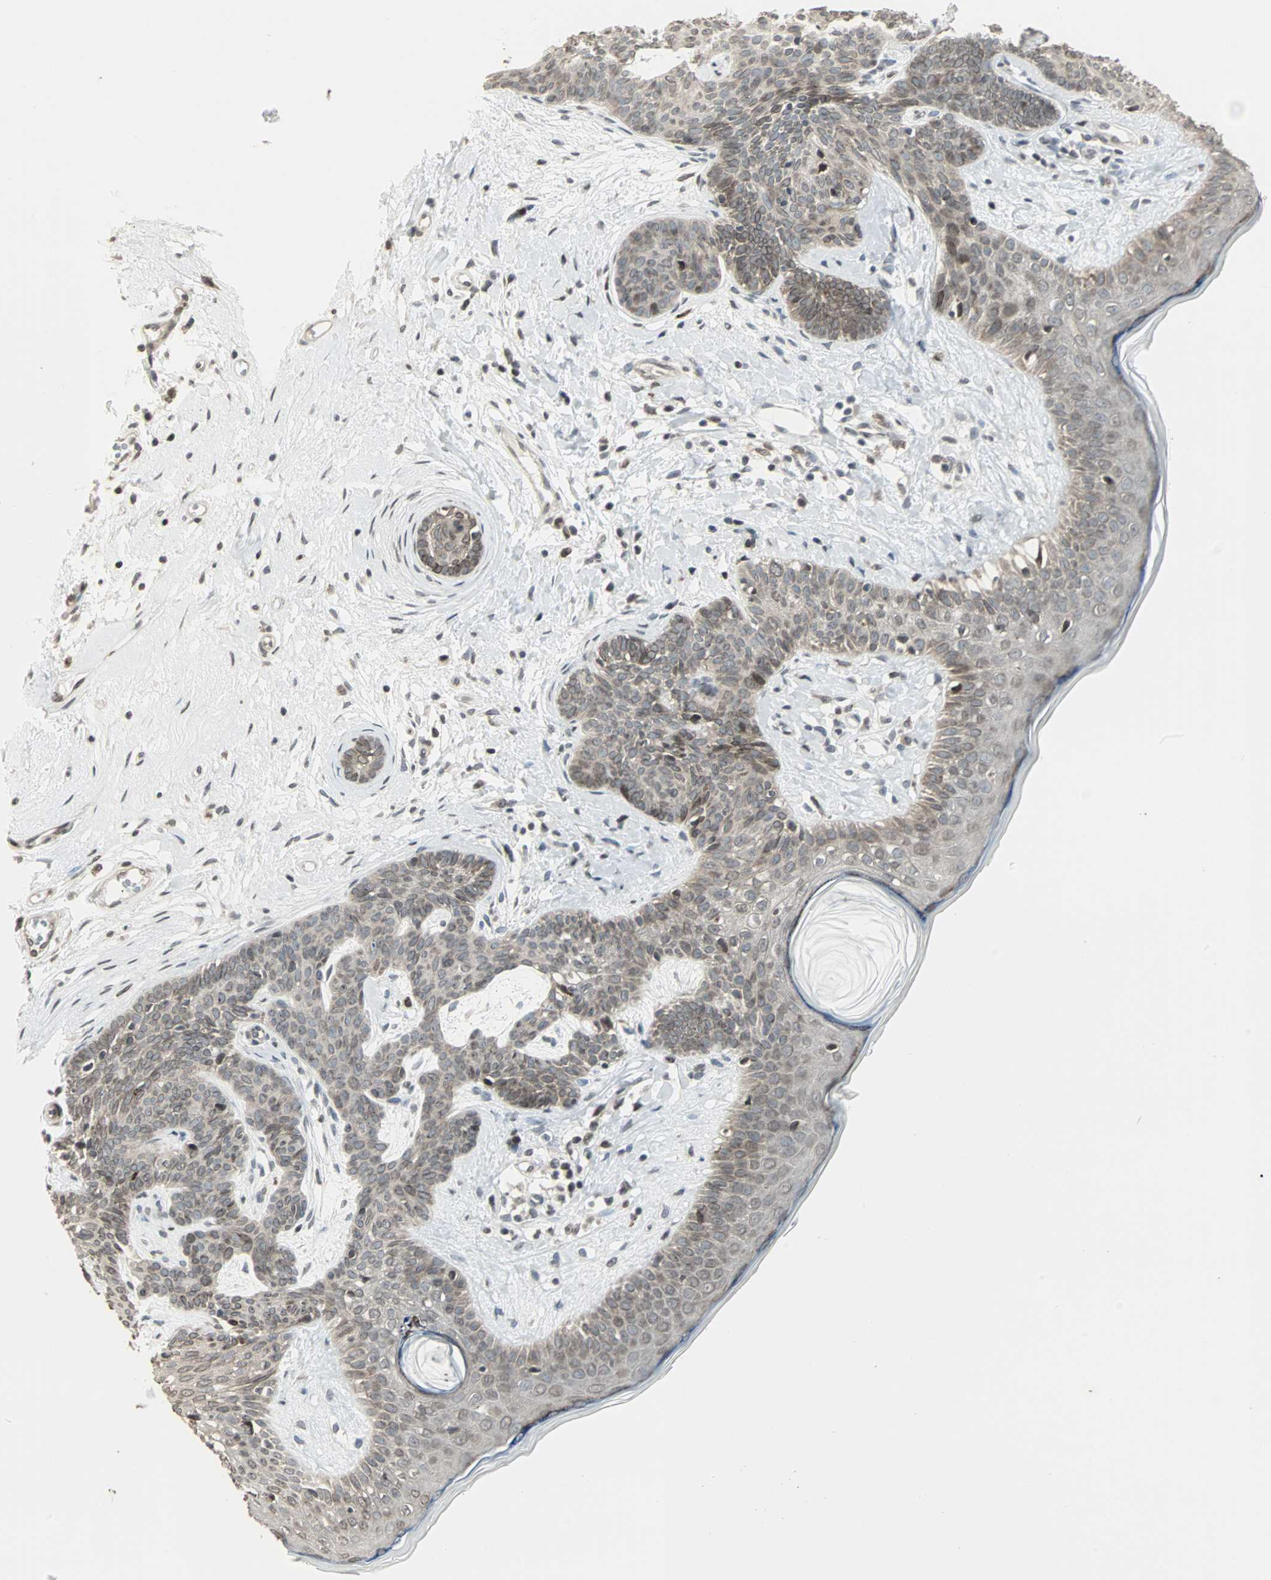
{"staining": {"intensity": "weak", "quantity": "<25%", "location": "nuclear"}, "tissue": "skin cancer", "cell_type": "Tumor cells", "image_type": "cancer", "snomed": [{"axis": "morphology", "description": "Developmental malformation"}, {"axis": "morphology", "description": "Basal cell carcinoma"}, {"axis": "topography", "description": "Skin"}], "caption": "Immunohistochemical staining of human skin cancer demonstrates no significant staining in tumor cells.", "gene": "CBLC", "patient": {"sex": "female", "age": 62}}